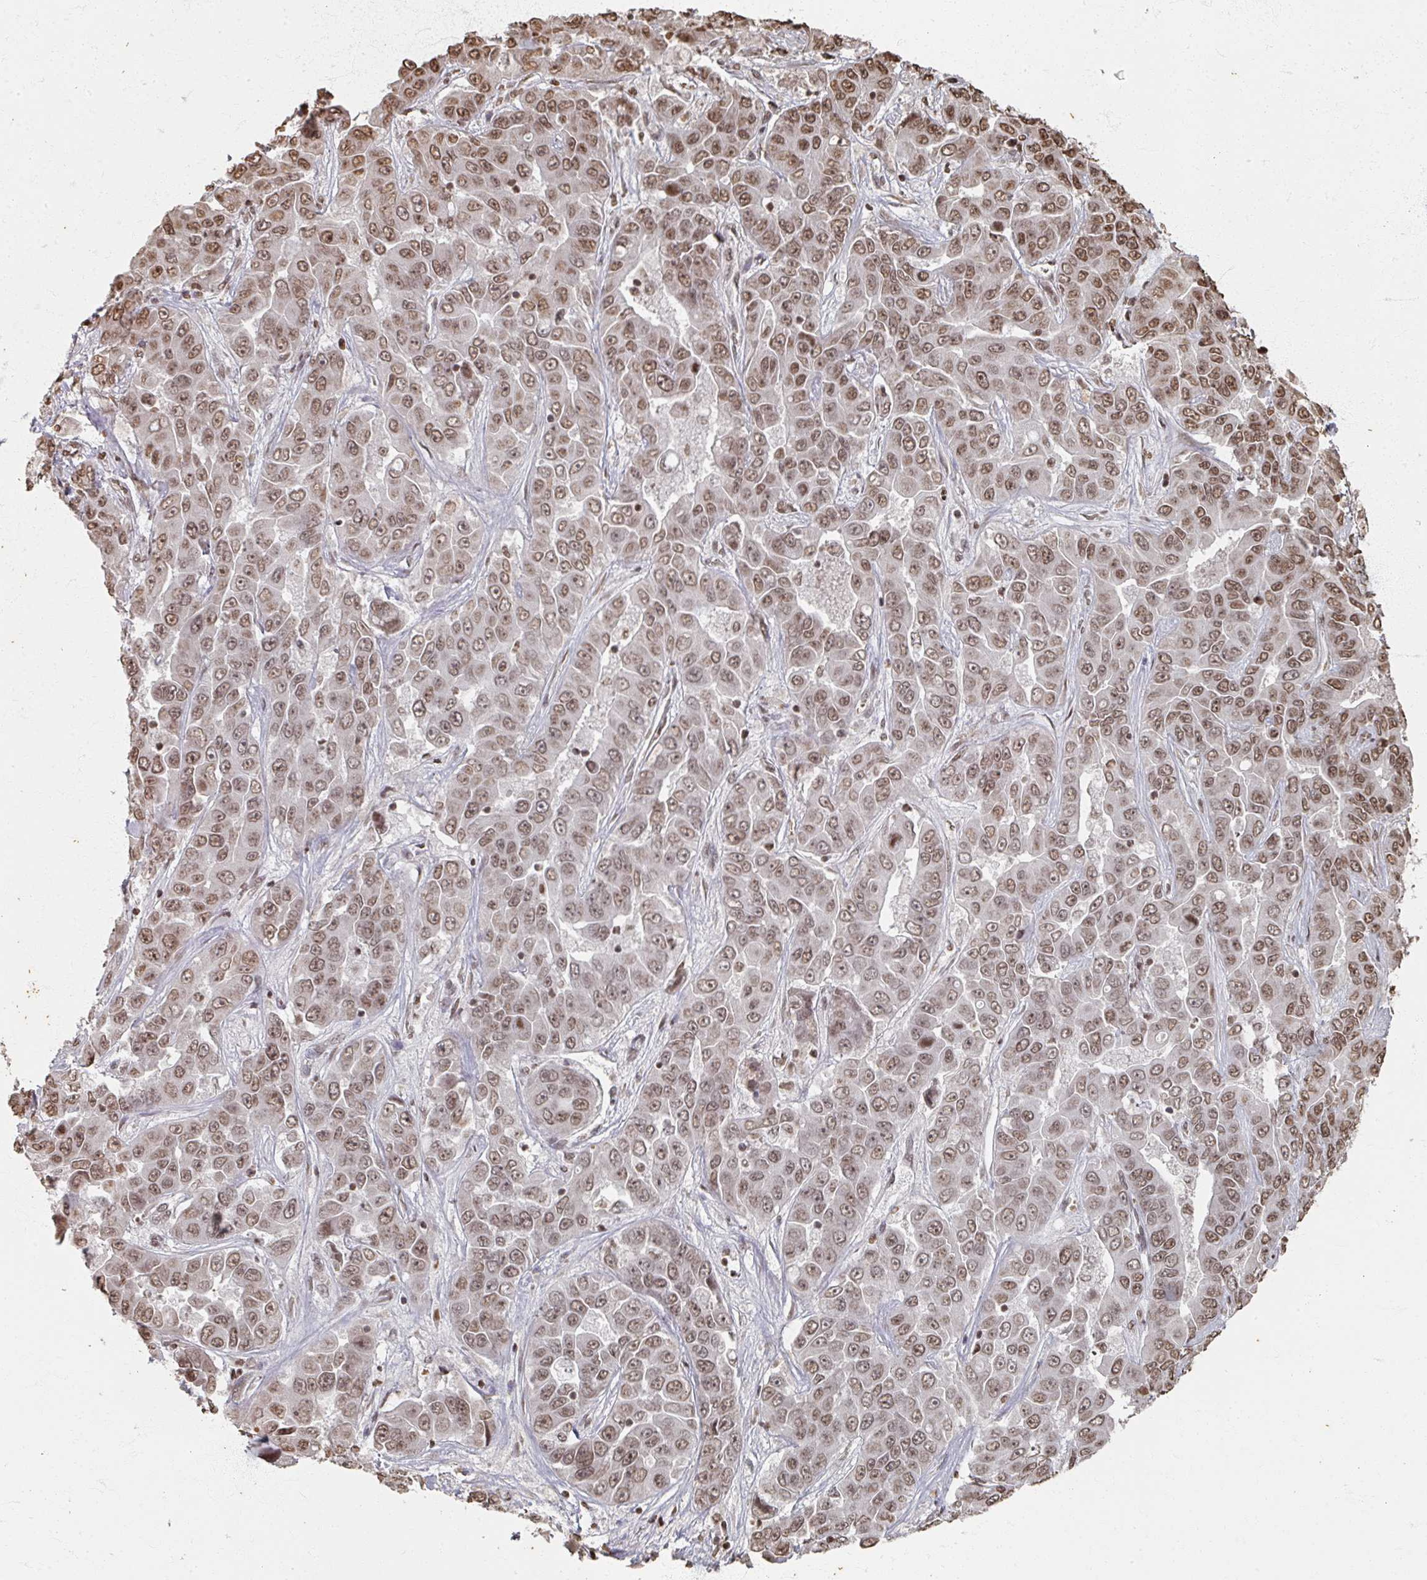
{"staining": {"intensity": "moderate", "quantity": ">75%", "location": "nuclear"}, "tissue": "liver cancer", "cell_type": "Tumor cells", "image_type": "cancer", "snomed": [{"axis": "morphology", "description": "Cholangiocarcinoma"}, {"axis": "topography", "description": "Liver"}], "caption": "This micrograph displays liver cancer stained with immunohistochemistry to label a protein in brown. The nuclear of tumor cells show moderate positivity for the protein. Nuclei are counter-stained blue.", "gene": "DCUN1D5", "patient": {"sex": "female", "age": 52}}